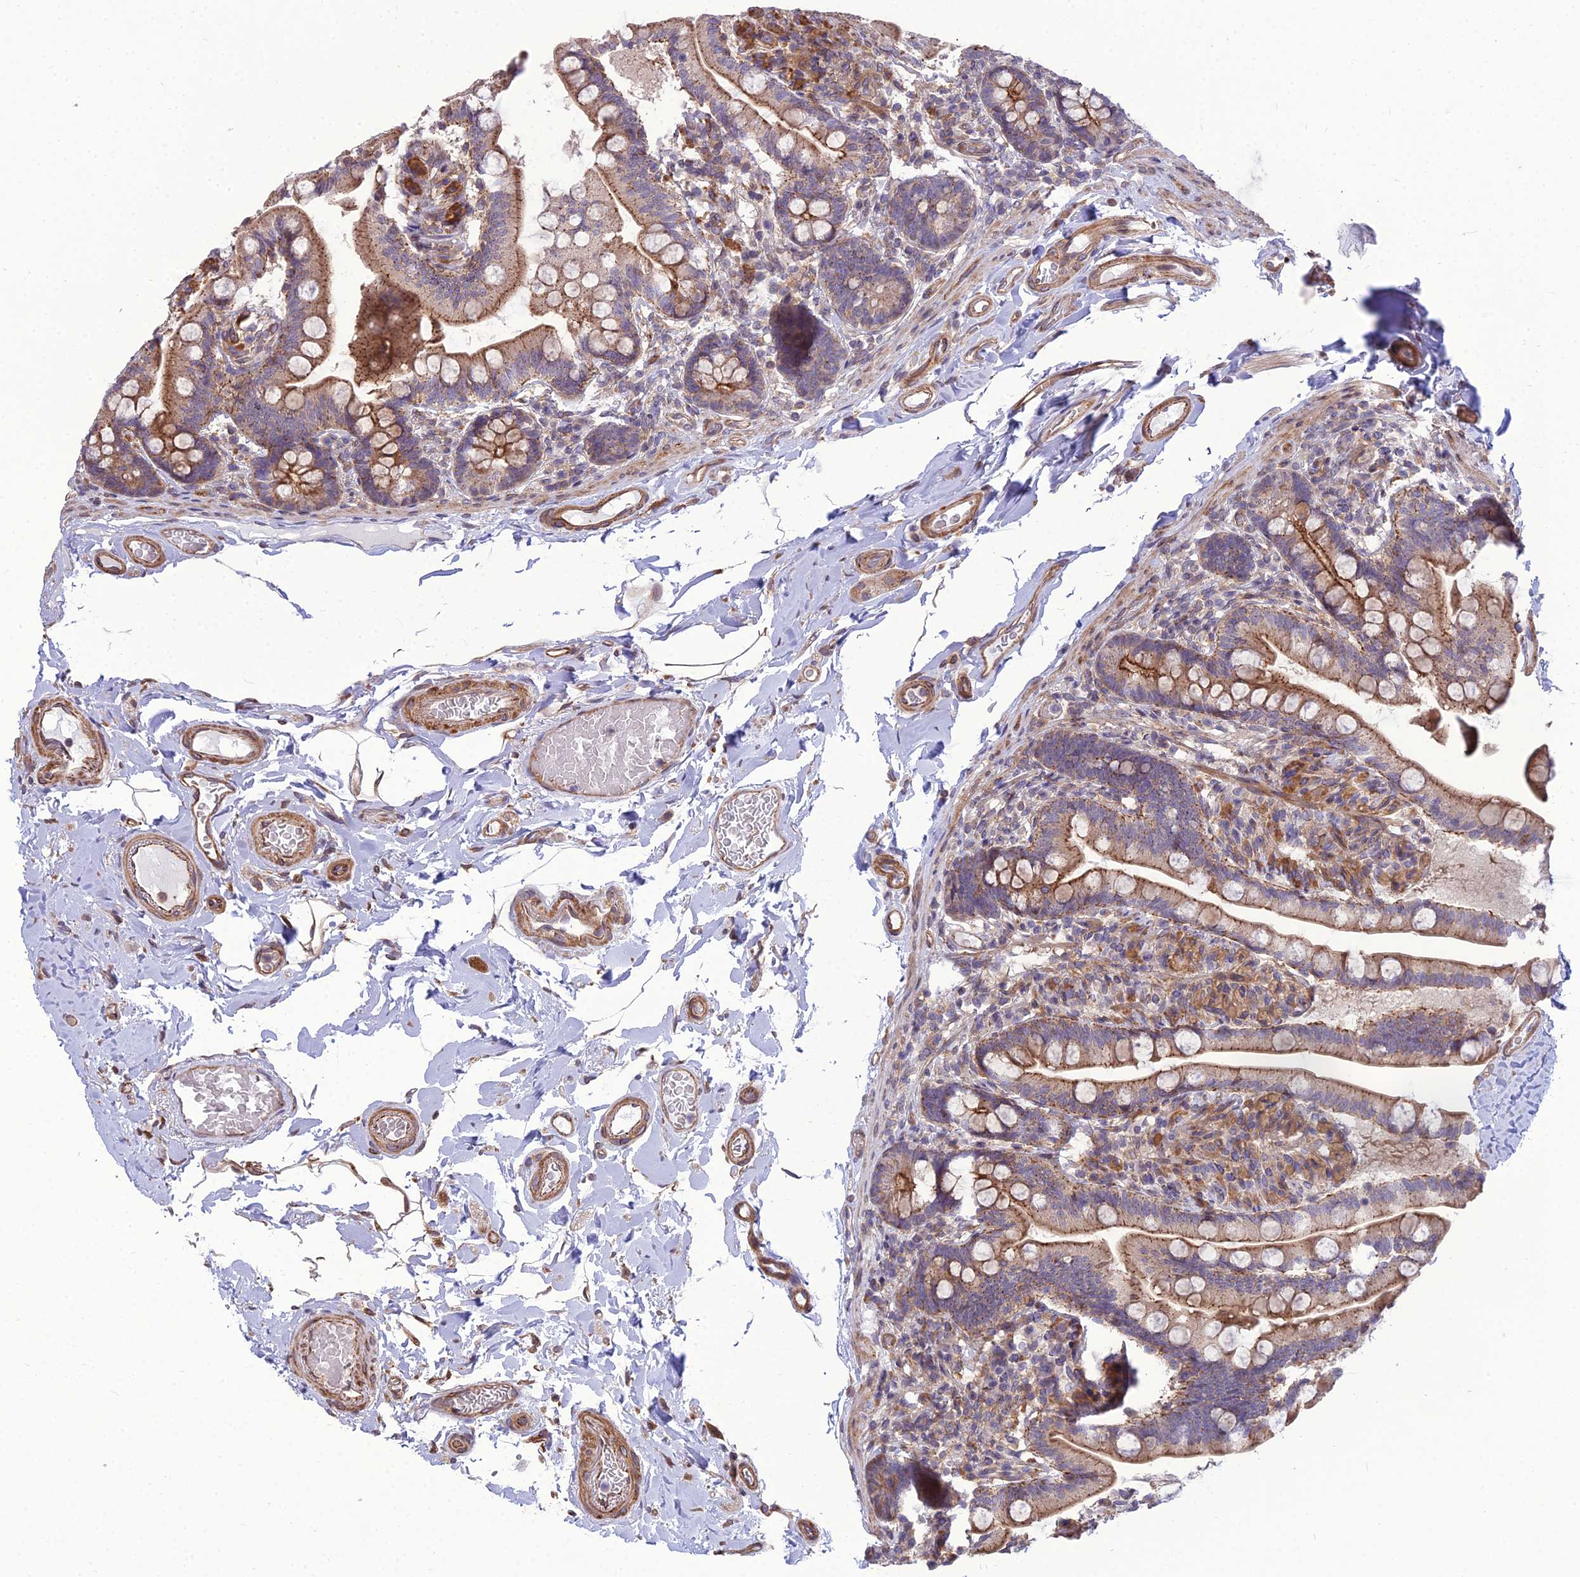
{"staining": {"intensity": "moderate", "quantity": ">75%", "location": "cytoplasmic/membranous"}, "tissue": "small intestine", "cell_type": "Glandular cells", "image_type": "normal", "snomed": [{"axis": "morphology", "description": "Normal tissue, NOS"}, {"axis": "topography", "description": "Small intestine"}], "caption": "Glandular cells show medium levels of moderate cytoplasmic/membranous staining in about >75% of cells in benign small intestine. The protein of interest is shown in brown color, while the nuclei are stained blue.", "gene": "TSPYL2", "patient": {"sex": "female", "age": 64}}